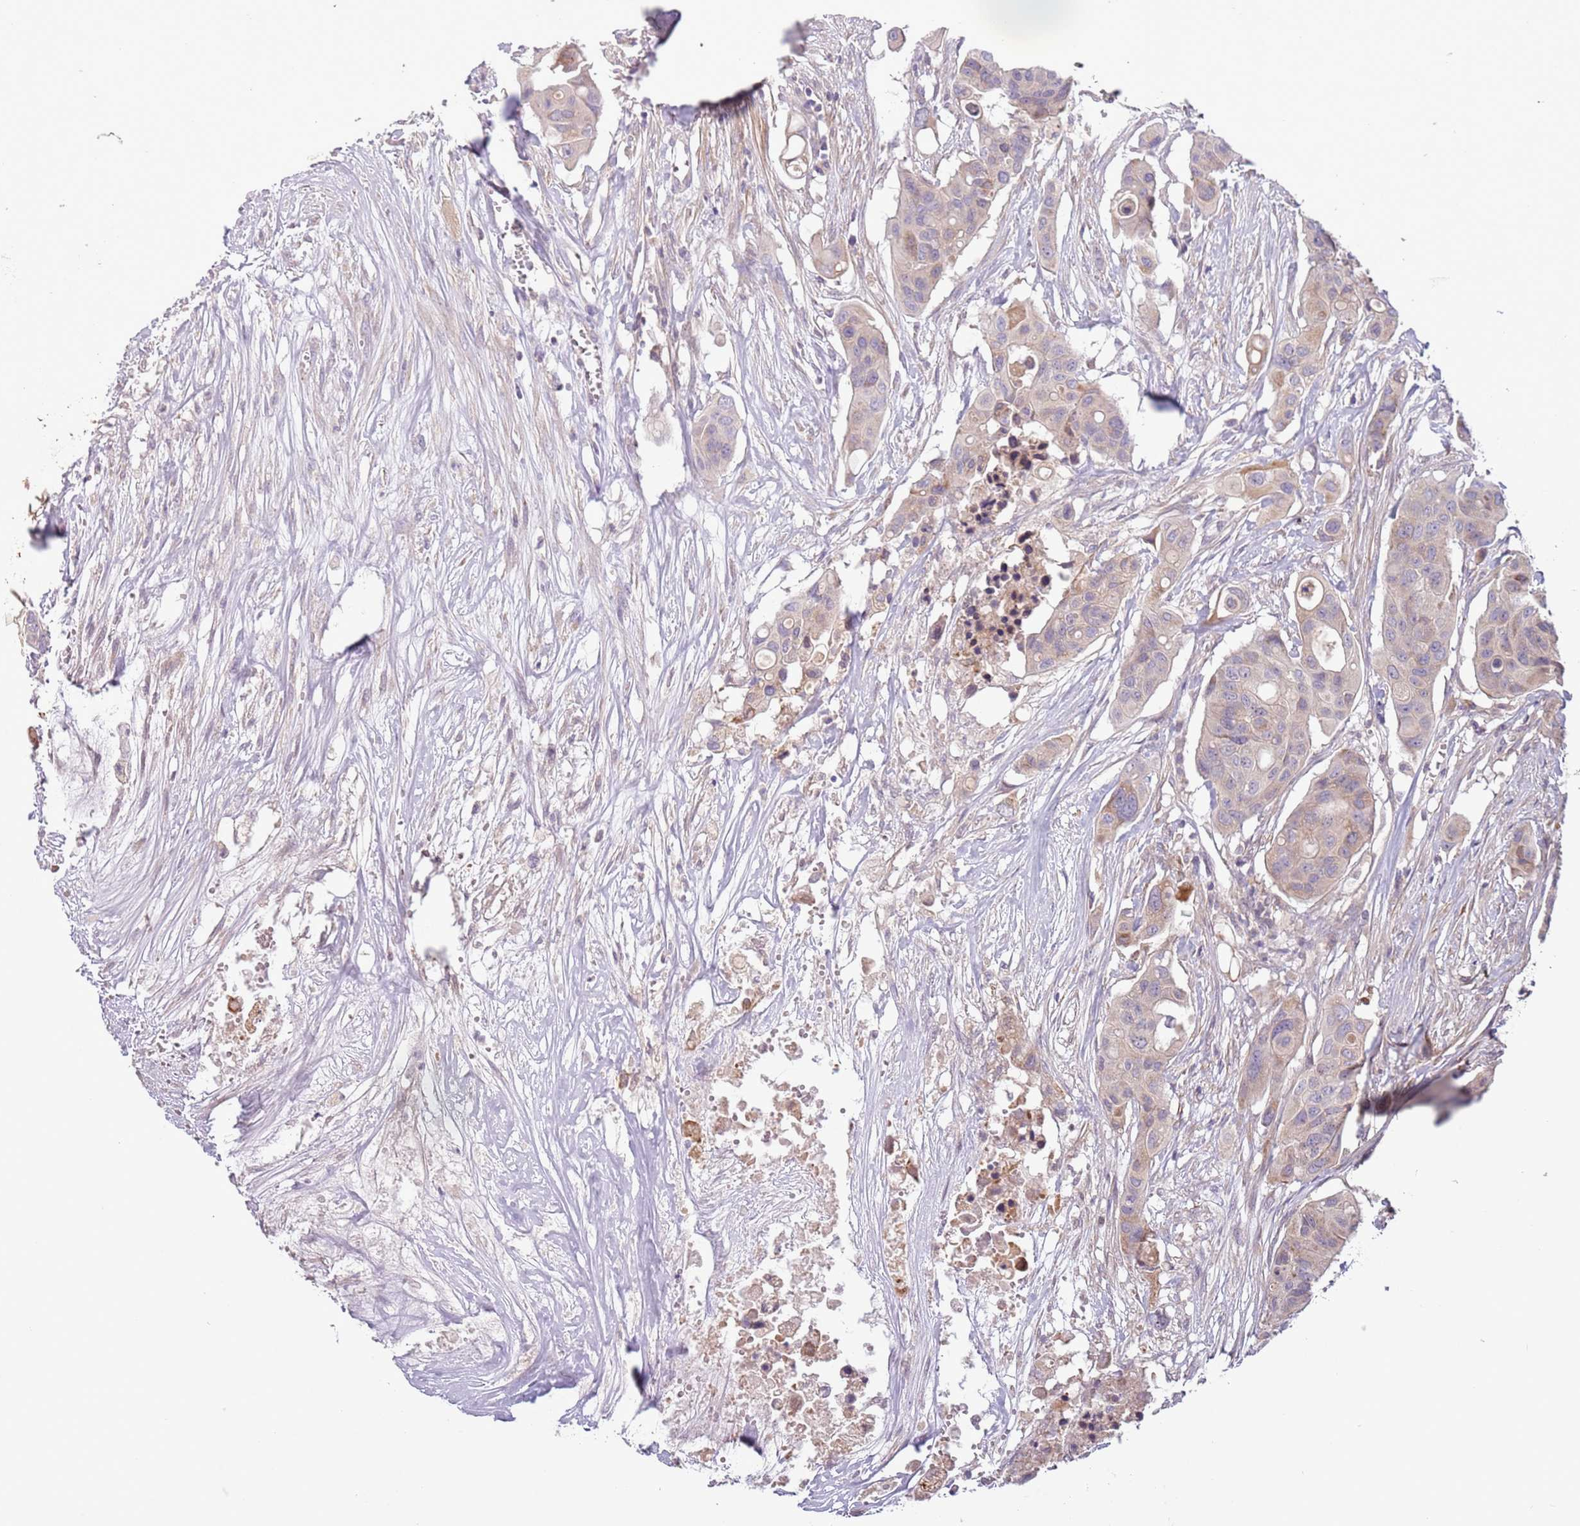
{"staining": {"intensity": "weak", "quantity": "<25%", "location": "cytoplasmic/membranous"}, "tissue": "colorectal cancer", "cell_type": "Tumor cells", "image_type": "cancer", "snomed": [{"axis": "morphology", "description": "Adenocarcinoma, NOS"}, {"axis": "topography", "description": "Colon"}], "caption": "This photomicrograph is of colorectal cancer stained with immunohistochemistry to label a protein in brown with the nuclei are counter-stained blue. There is no positivity in tumor cells. (Brightfield microscopy of DAB (3,3'-diaminobenzidine) IHC at high magnification).", "gene": "DTD2", "patient": {"sex": "male", "age": 77}}